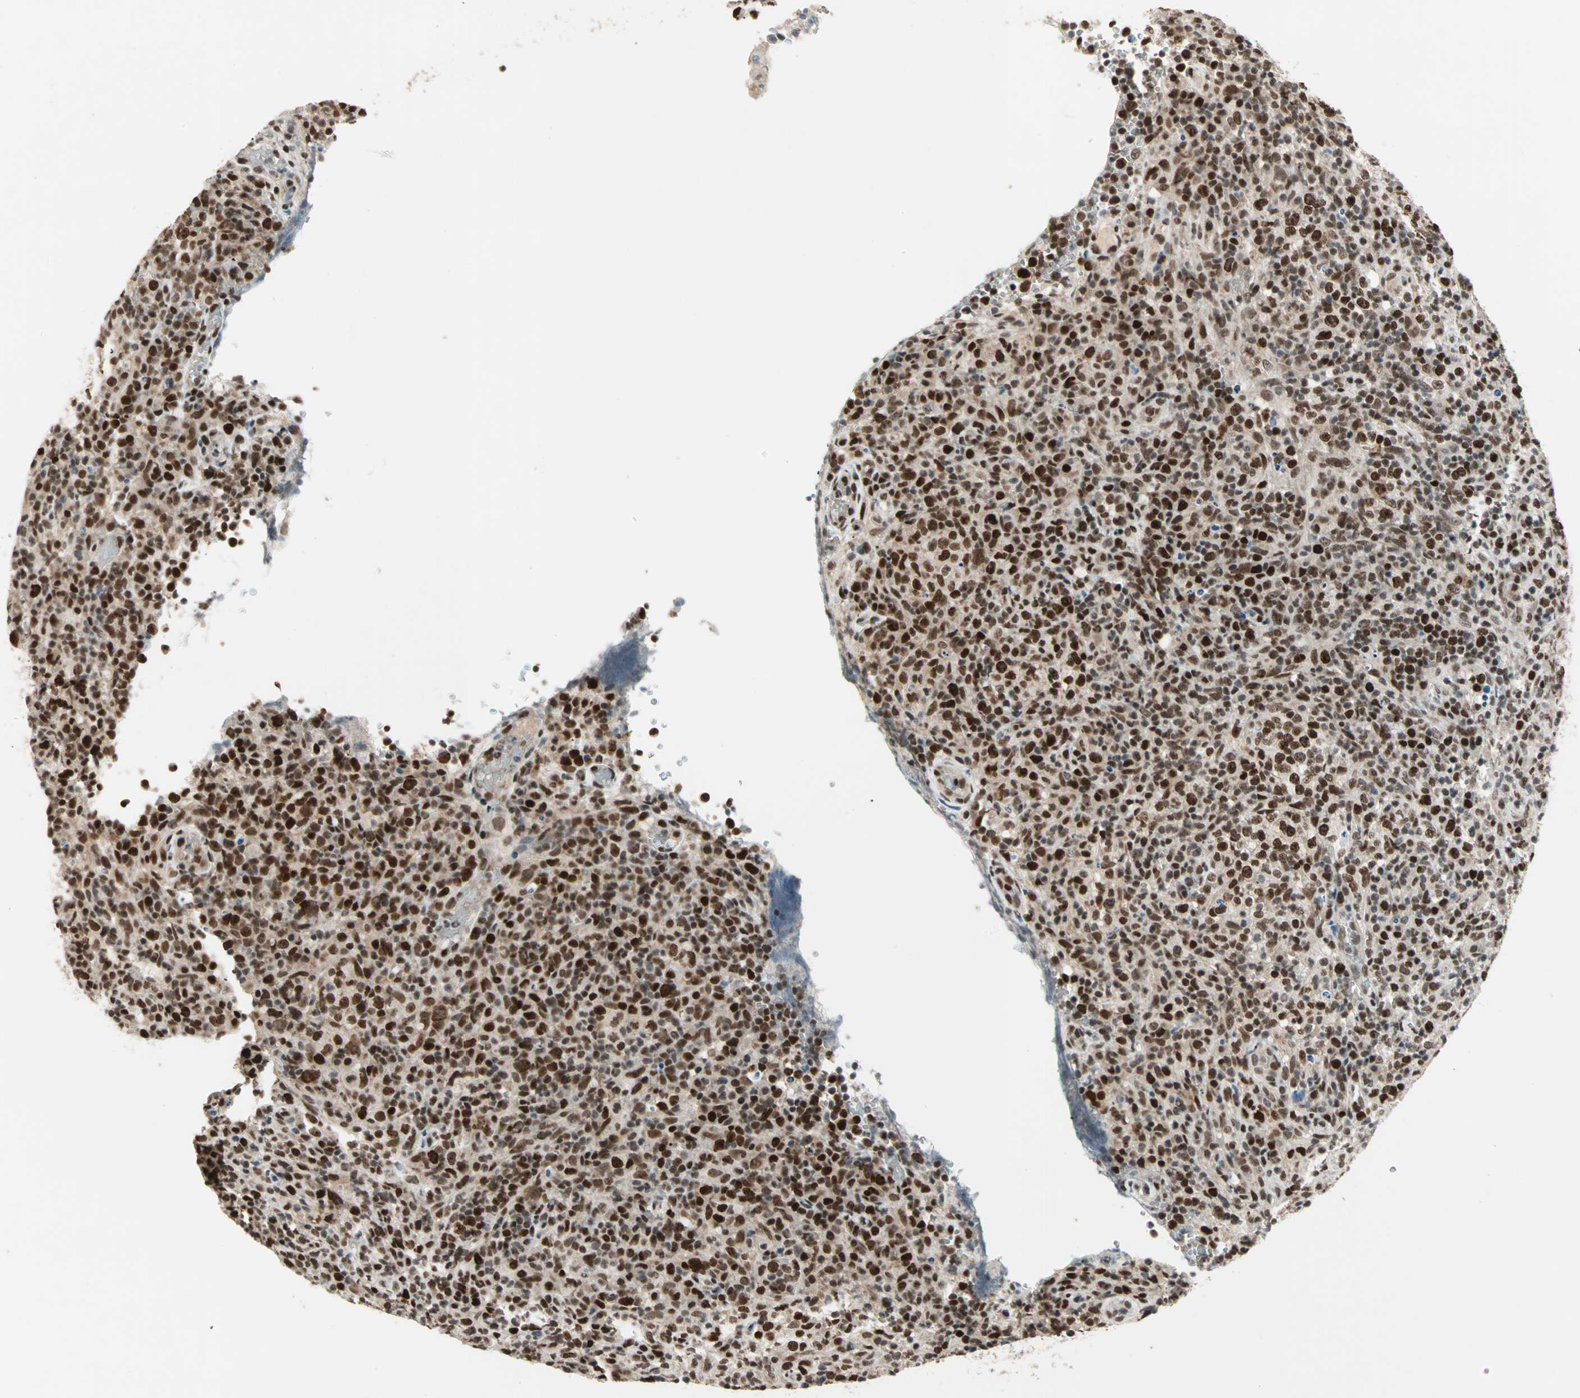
{"staining": {"intensity": "strong", "quantity": ">75%", "location": "nuclear"}, "tissue": "lymphoma", "cell_type": "Tumor cells", "image_type": "cancer", "snomed": [{"axis": "morphology", "description": "Malignant lymphoma, non-Hodgkin's type, High grade"}, {"axis": "topography", "description": "Lymph node"}], "caption": "Tumor cells exhibit high levels of strong nuclear expression in about >75% of cells in malignant lymphoma, non-Hodgkin's type (high-grade).", "gene": "MDC1", "patient": {"sex": "female", "age": 76}}